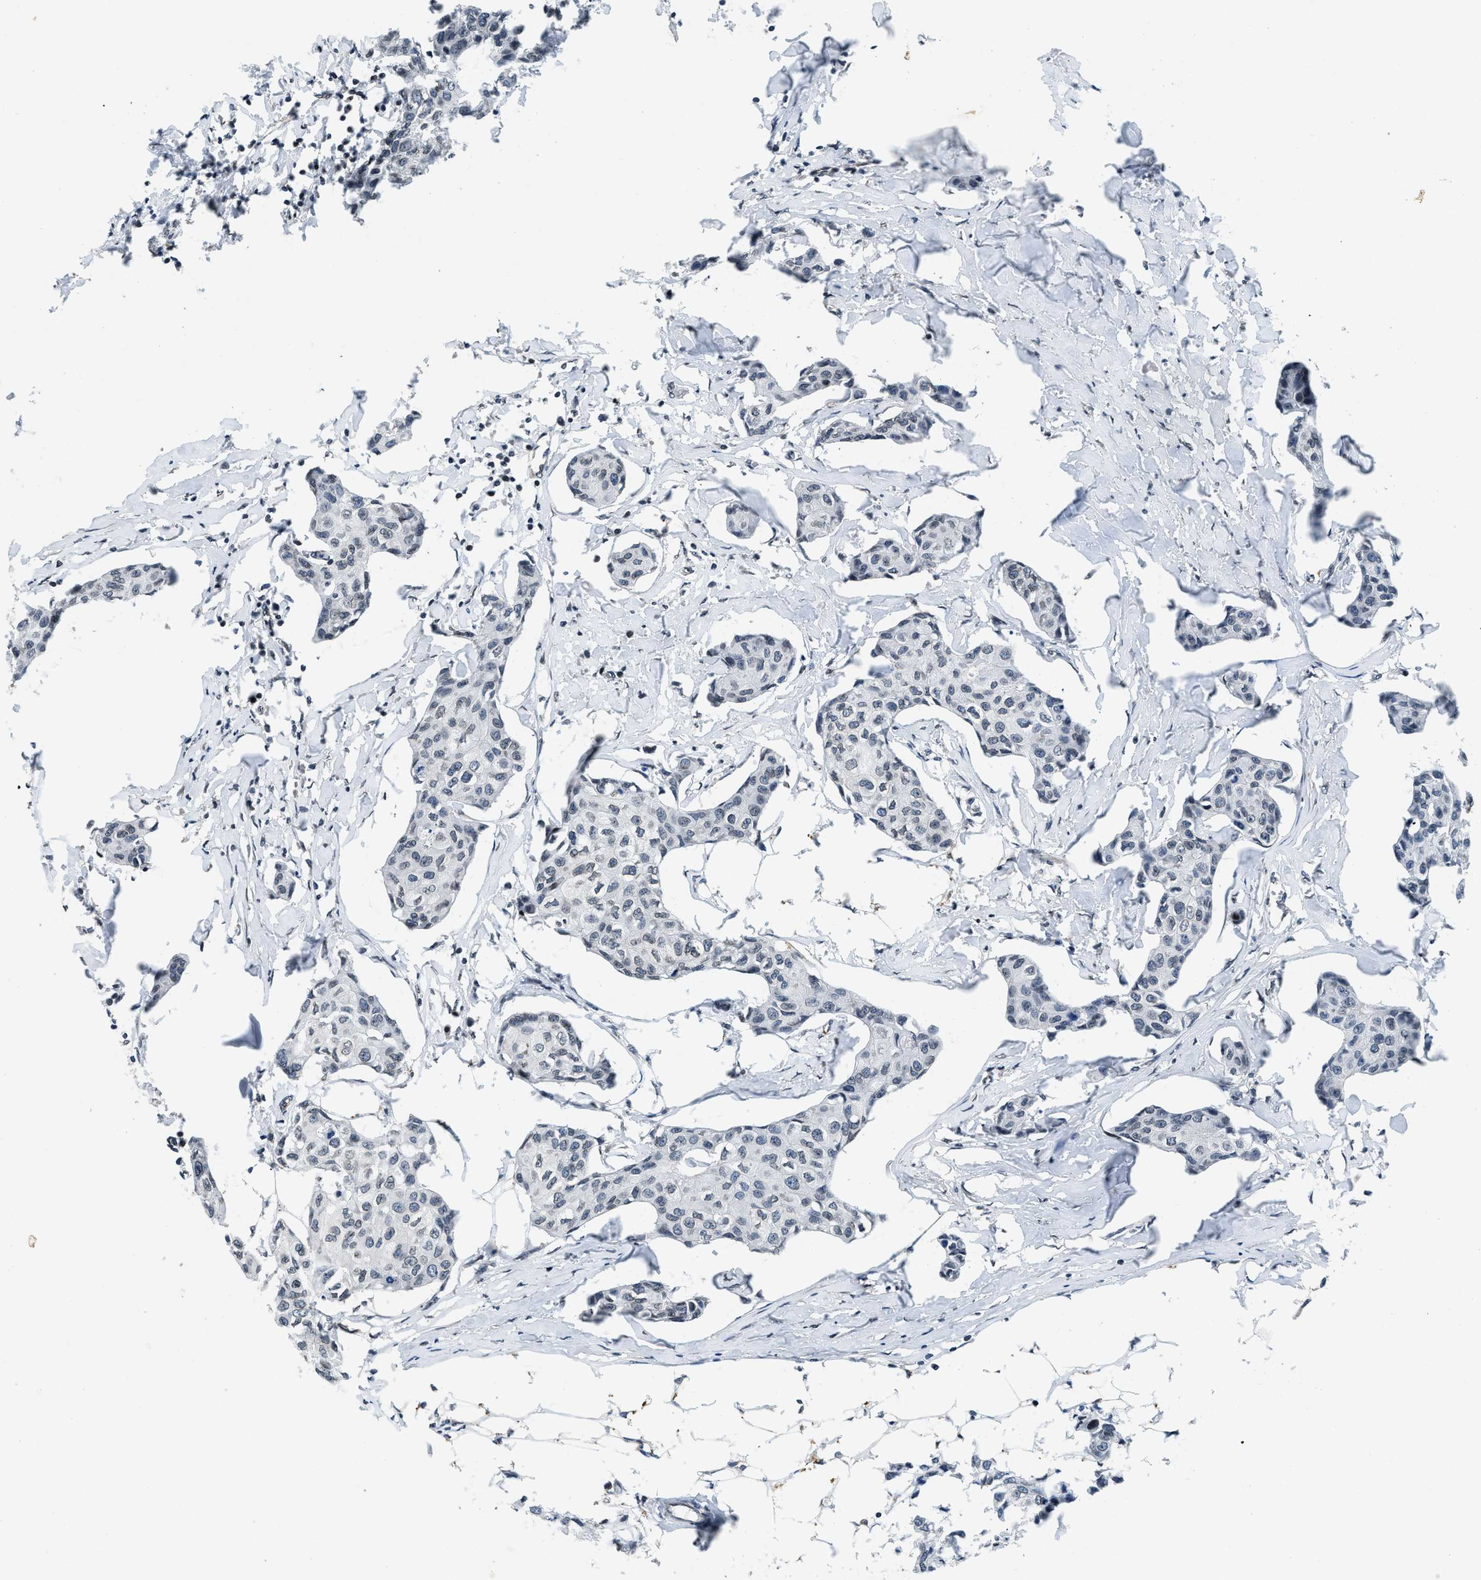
{"staining": {"intensity": "negative", "quantity": "none", "location": "none"}, "tissue": "breast cancer", "cell_type": "Tumor cells", "image_type": "cancer", "snomed": [{"axis": "morphology", "description": "Duct carcinoma"}, {"axis": "topography", "description": "Breast"}], "caption": "An image of human breast infiltrating ductal carcinoma is negative for staining in tumor cells.", "gene": "ZC3HC1", "patient": {"sex": "female", "age": 80}}